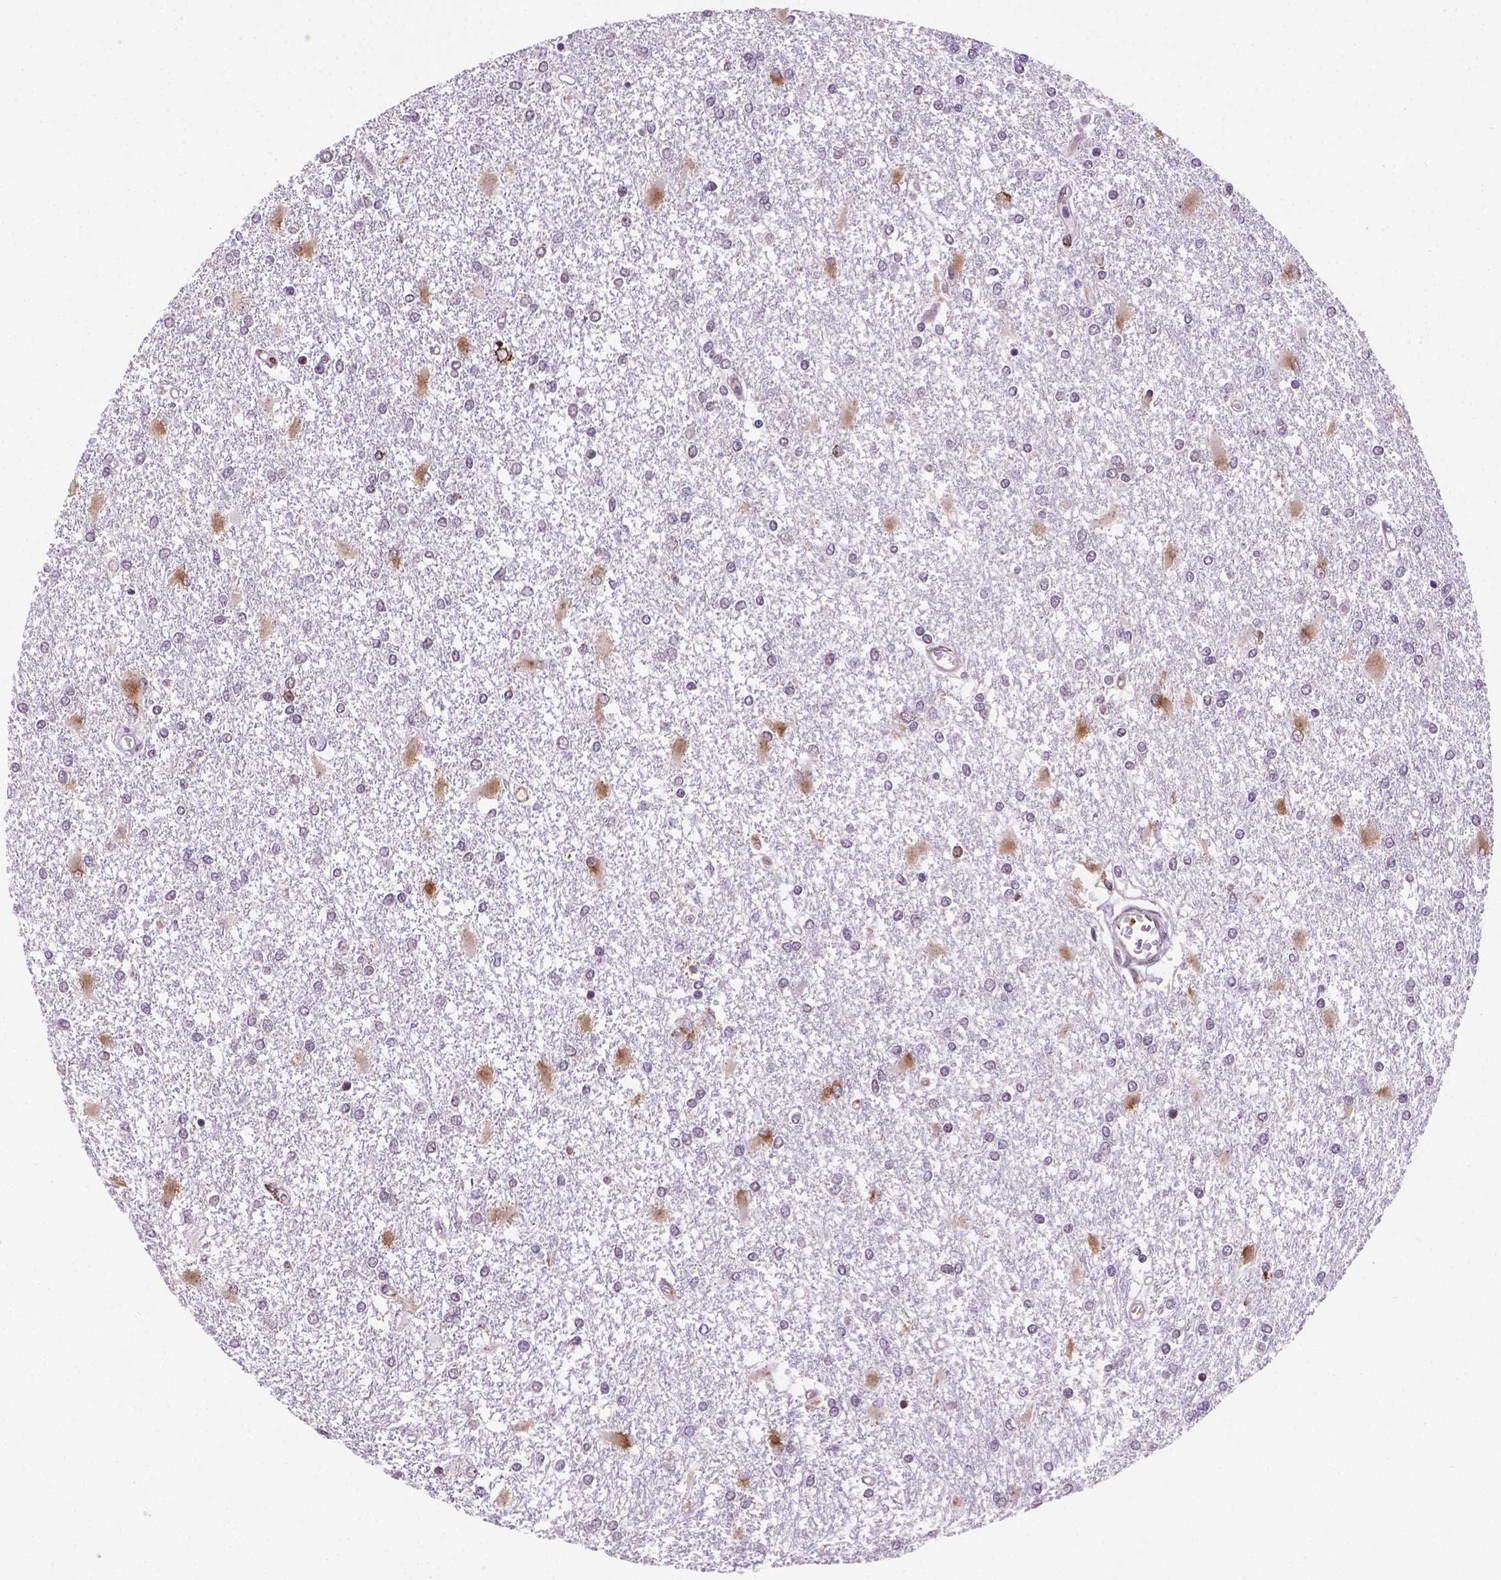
{"staining": {"intensity": "moderate", "quantity": "<25%", "location": "cytoplasmic/membranous"}, "tissue": "glioma", "cell_type": "Tumor cells", "image_type": "cancer", "snomed": [{"axis": "morphology", "description": "Glioma, malignant, High grade"}, {"axis": "topography", "description": "Cerebral cortex"}], "caption": "Immunohistochemical staining of malignant glioma (high-grade) displays low levels of moderate cytoplasmic/membranous protein positivity in about <25% of tumor cells.", "gene": "FNIP1", "patient": {"sex": "male", "age": 79}}